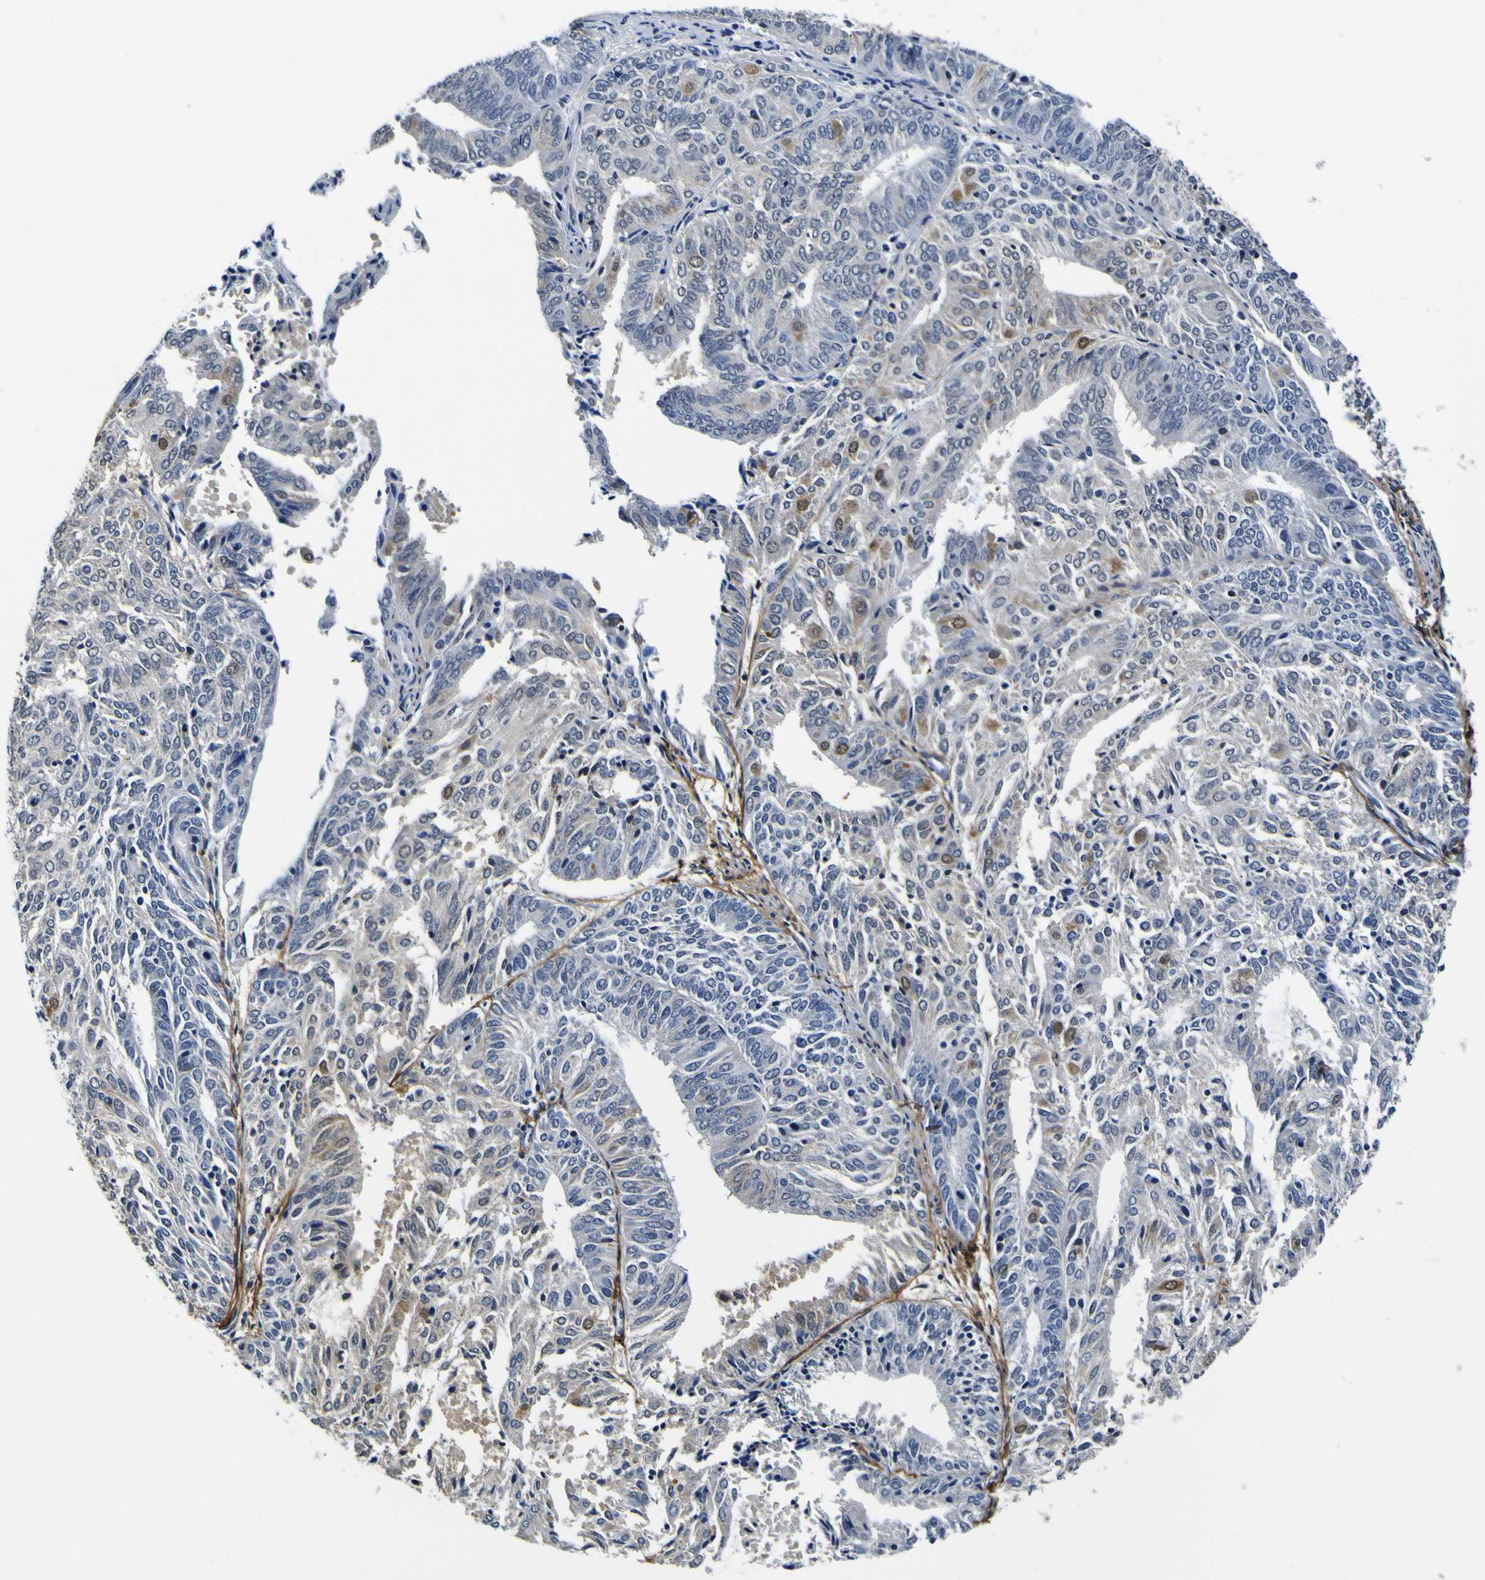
{"staining": {"intensity": "weak", "quantity": "<25%", "location": "nuclear"}, "tissue": "endometrial cancer", "cell_type": "Tumor cells", "image_type": "cancer", "snomed": [{"axis": "morphology", "description": "Adenocarcinoma, NOS"}, {"axis": "topography", "description": "Uterus"}], "caption": "An image of adenocarcinoma (endometrial) stained for a protein shows no brown staining in tumor cells.", "gene": "POSTN", "patient": {"sex": "female", "age": 60}}